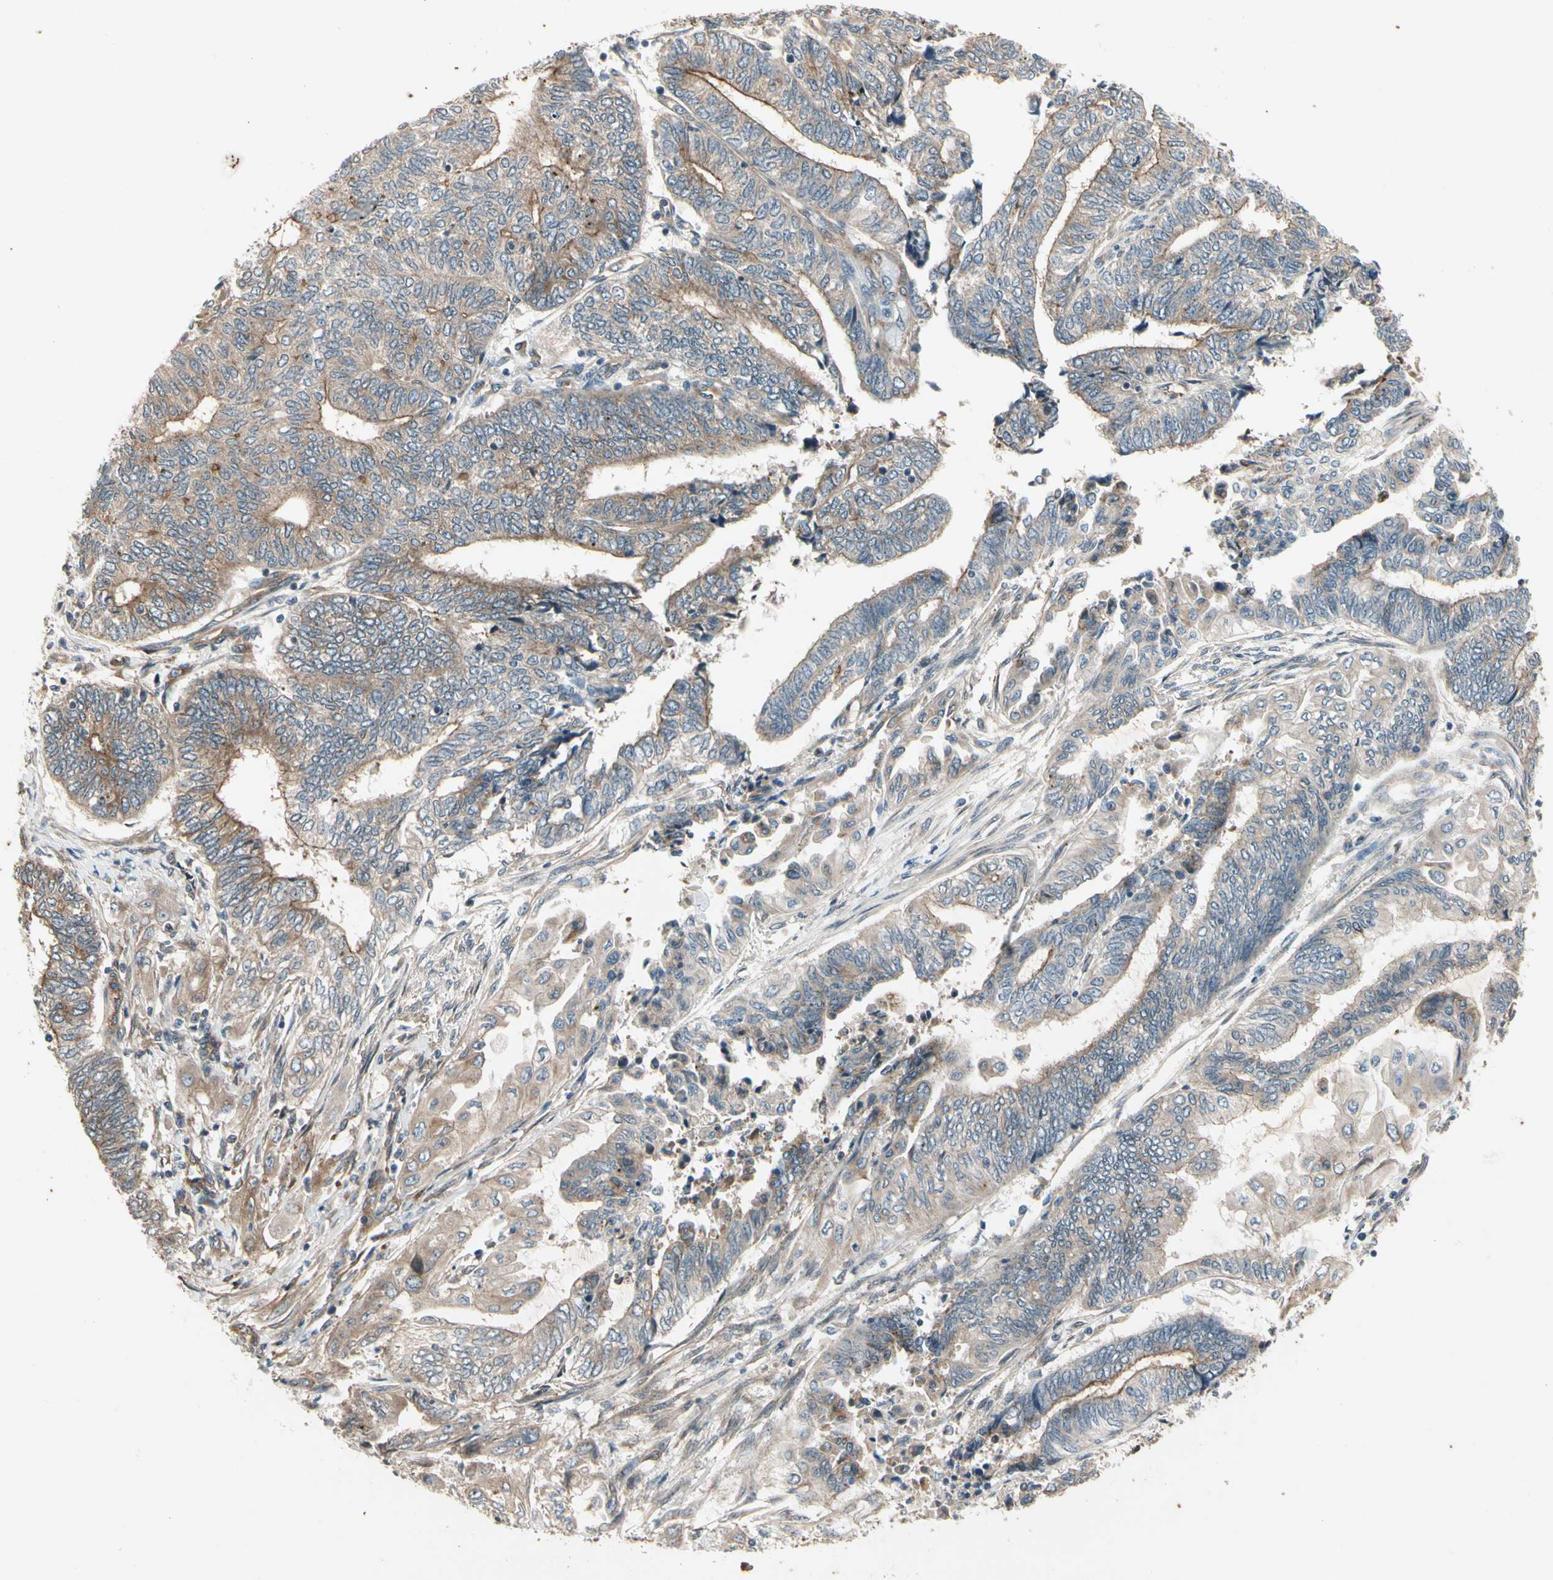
{"staining": {"intensity": "moderate", "quantity": ">75%", "location": "cytoplasmic/membranous"}, "tissue": "endometrial cancer", "cell_type": "Tumor cells", "image_type": "cancer", "snomed": [{"axis": "morphology", "description": "Adenocarcinoma, NOS"}, {"axis": "topography", "description": "Uterus"}, {"axis": "topography", "description": "Endometrium"}], "caption": "Tumor cells show medium levels of moderate cytoplasmic/membranous positivity in about >75% of cells in human endometrial cancer (adenocarcinoma).", "gene": "ROCK2", "patient": {"sex": "female", "age": 70}}